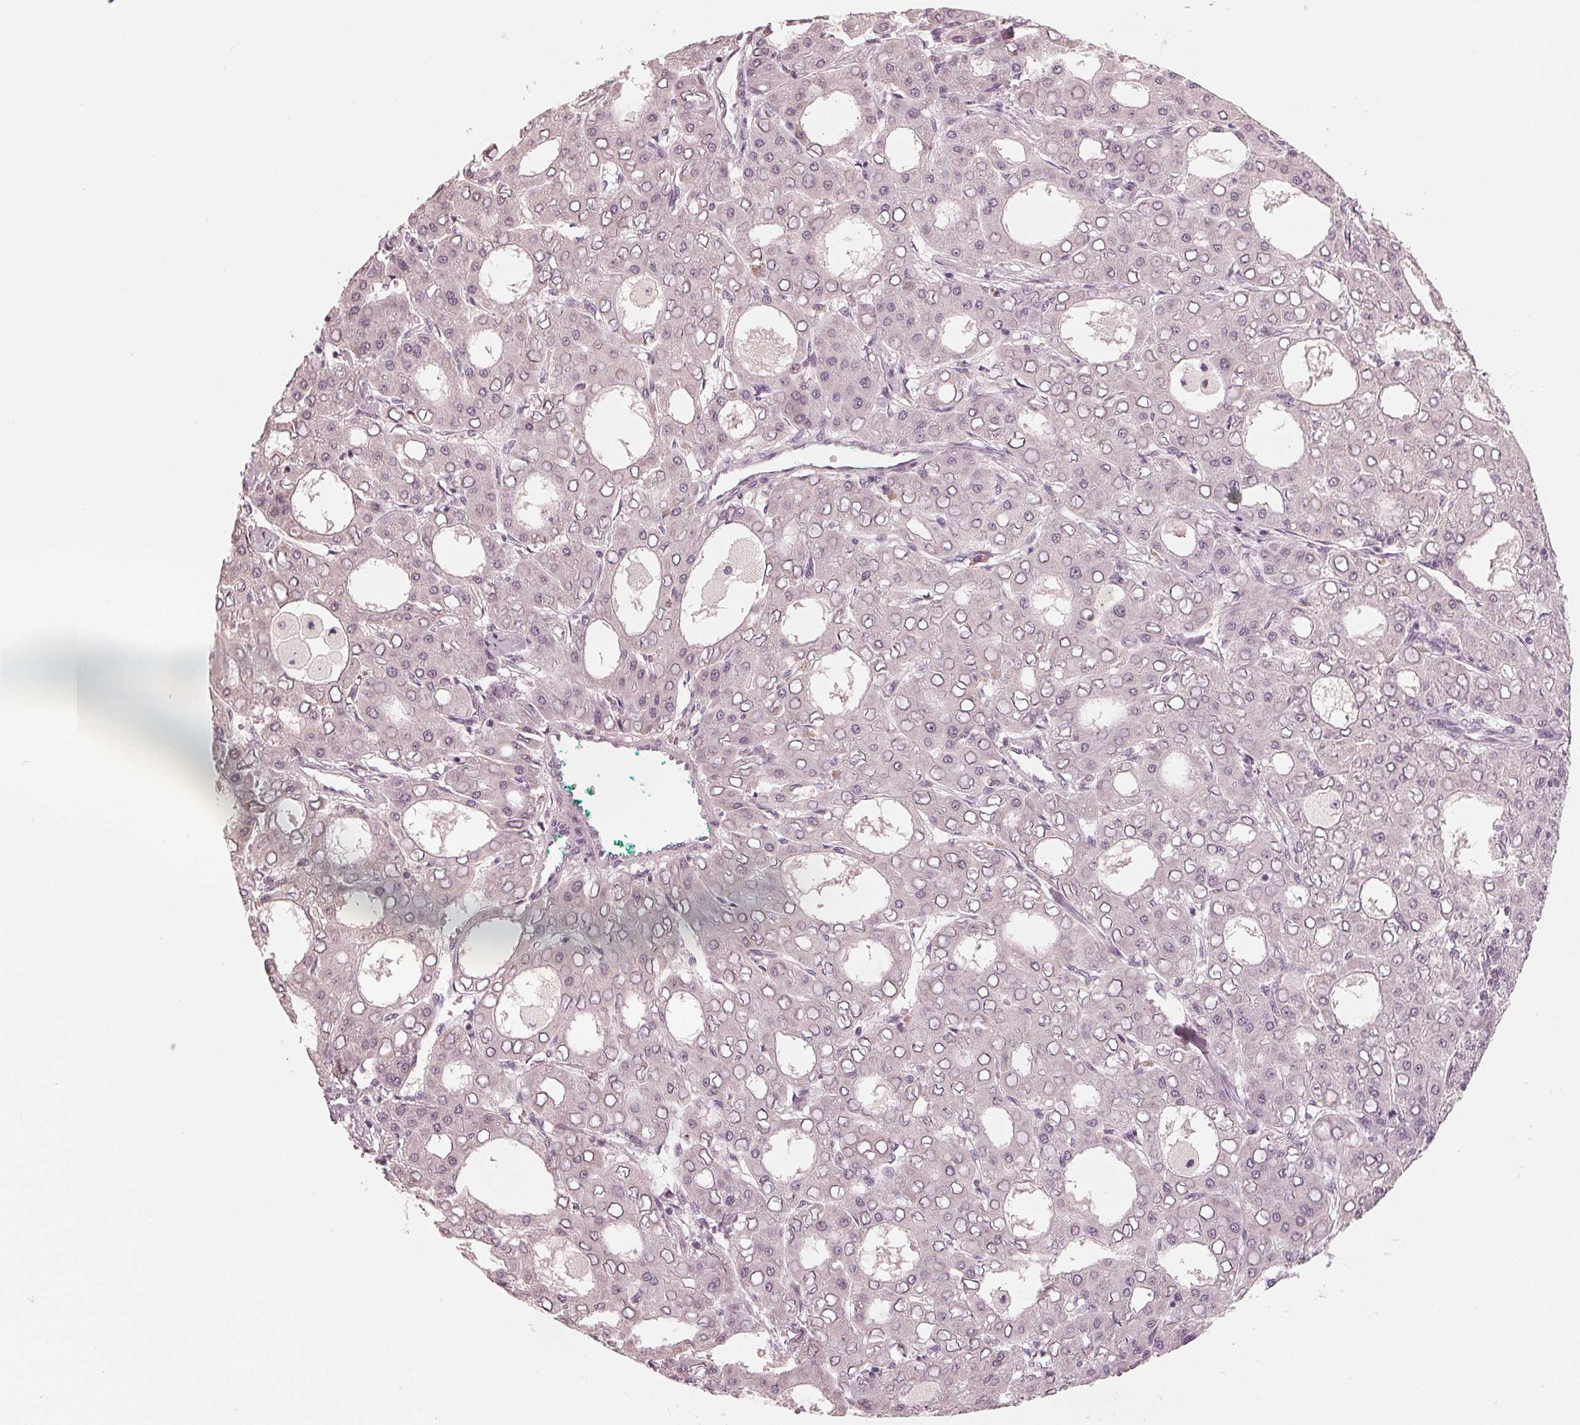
{"staining": {"intensity": "negative", "quantity": "none", "location": "none"}, "tissue": "liver cancer", "cell_type": "Tumor cells", "image_type": "cancer", "snomed": [{"axis": "morphology", "description": "Carcinoma, Hepatocellular, NOS"}, {"axis": "topography", "description": "Liver"}], "caption": "IHC of liver cancer displays no positivity in tumor cells.", "gene": "ADPRHL1", "patient": {"sex": "male", "age": 65}}